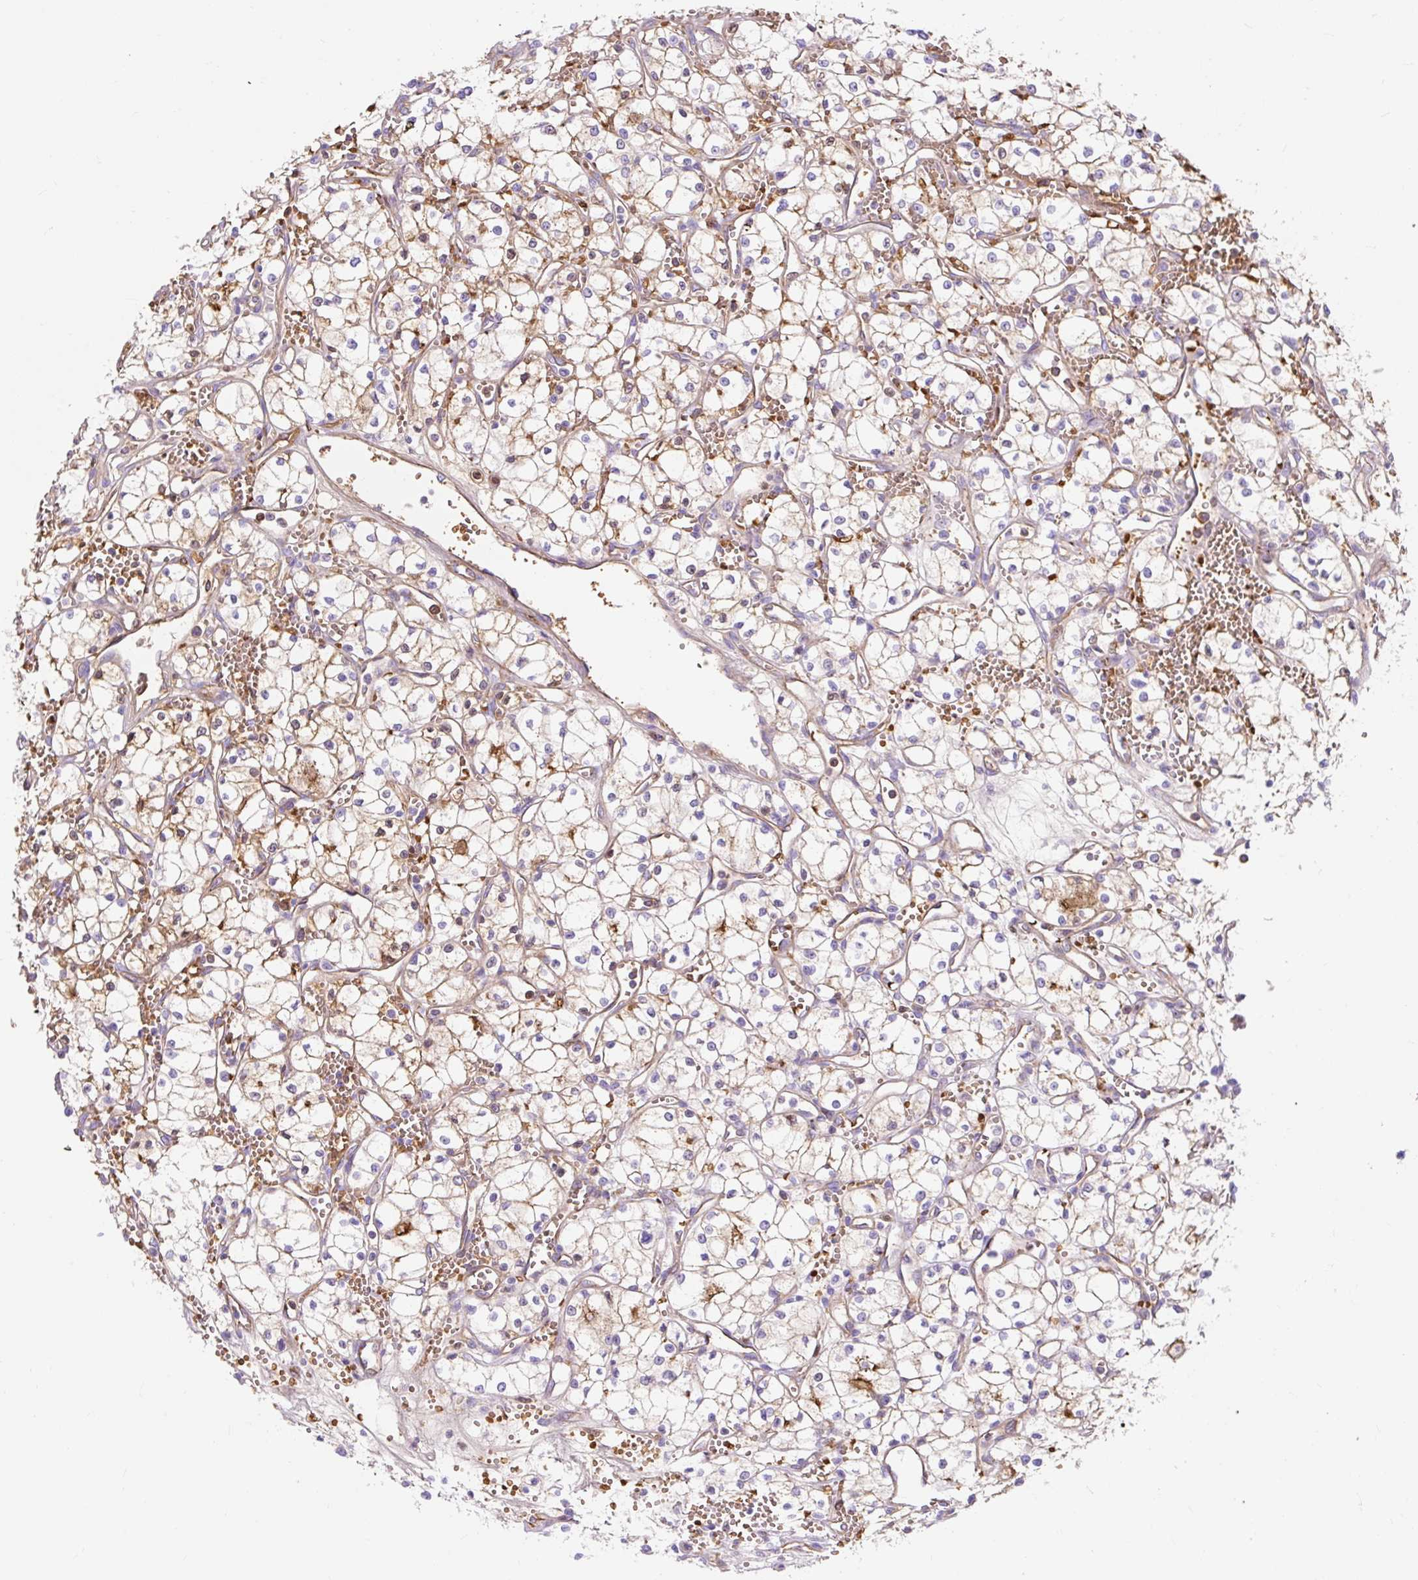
{"staining": {"intensity": "weak", "quantity": "25%-75%", "location": "cytoplasmic/membranous"}, "tissue": "renal cancer", "cell_type": "Tumor cells", "image_type": "cancer", "snomed": [{"axis": "morphology", "description": "Adenocarcinoma, NOS"}, {"axis": "topography", "description": "Kidney"}], "caption": "DAB (3,3'-diaminobenzidine) immunohistochemical staining of human renal cancer (adenocarcinoma) reveals weak cytoplasmic/membranous protein positivity in approximately 25%-75% of tumor cells.", "gene": "HIP1R", "patient": {"sex": "male", "age": 59}}